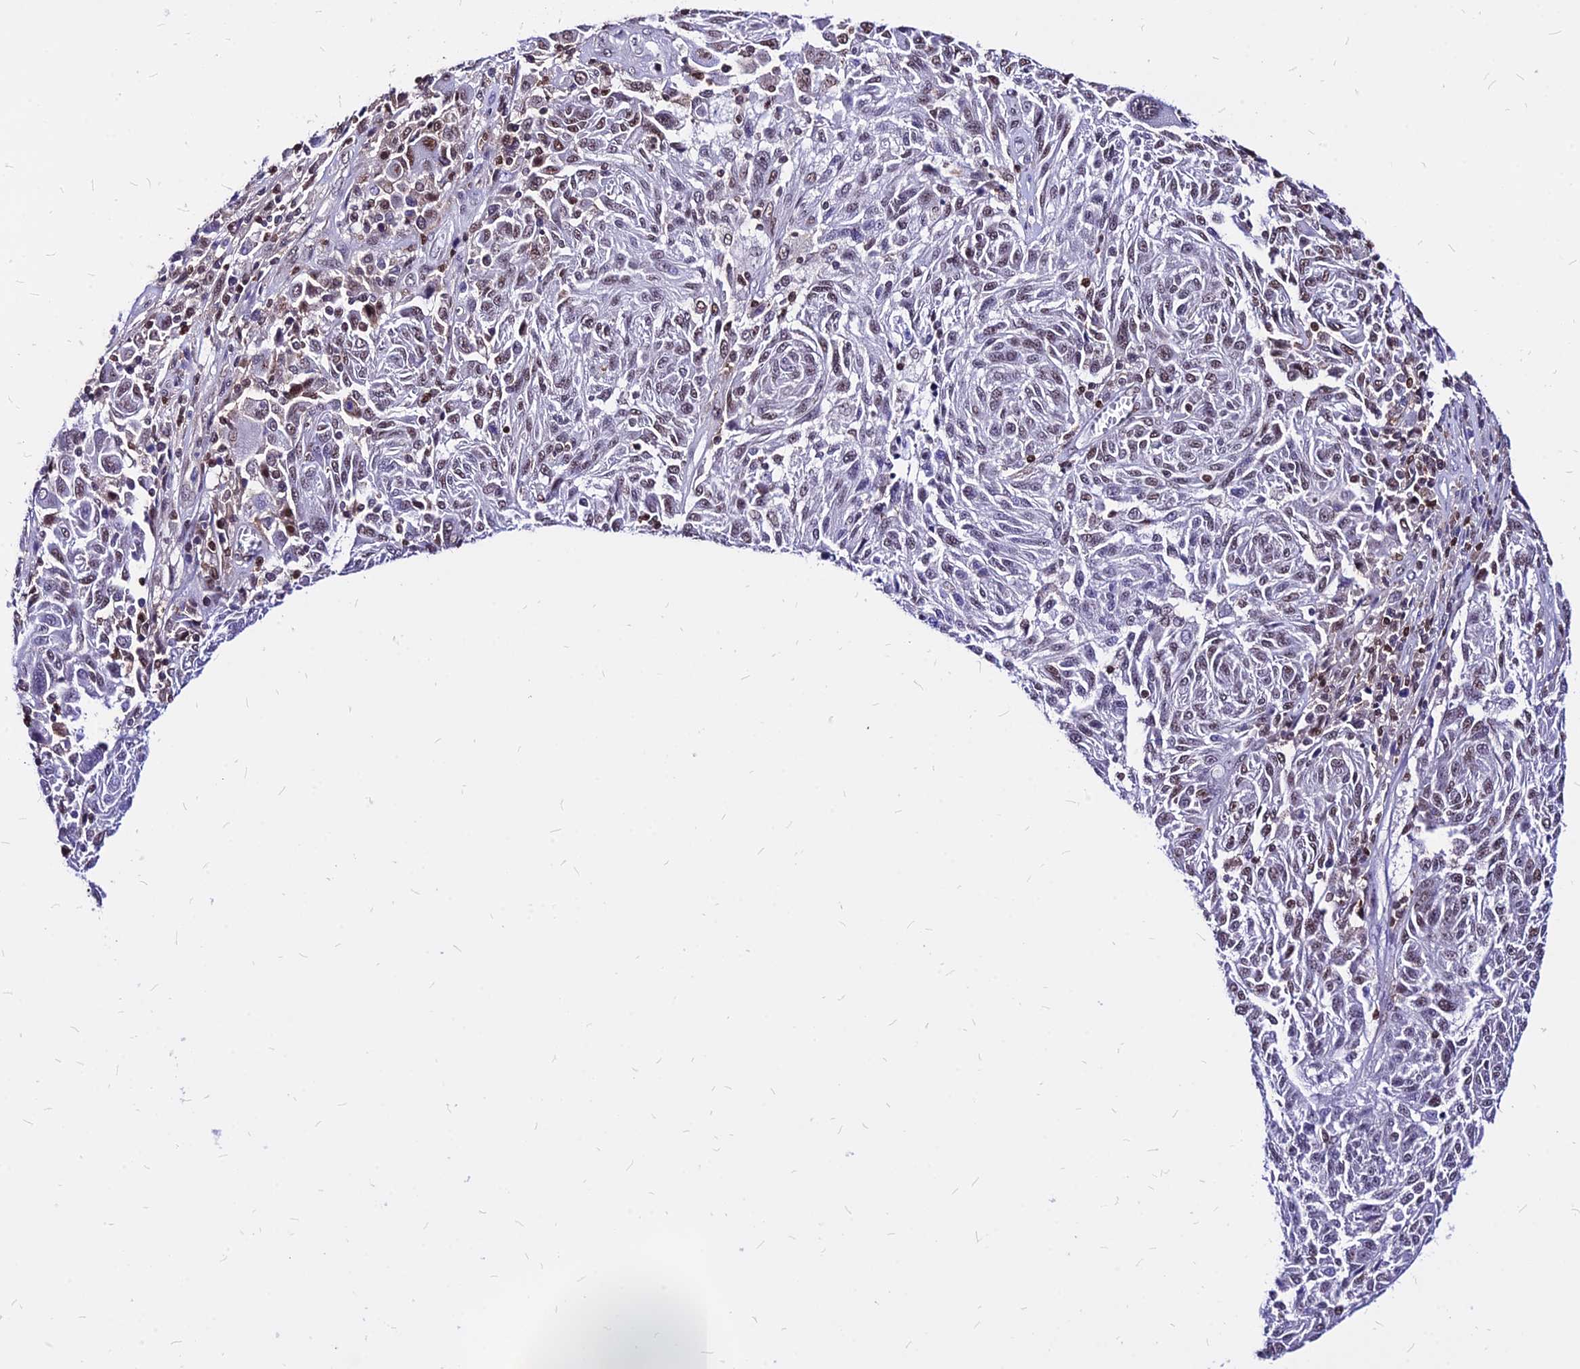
{"staining": {"intensity": "weak", "quantity": "<25%", "location": "nuclear"}, "tissue": "melanoma", "cell_type": "Tumor cells", "image_type": "cancer", "snomed": [{"axis": "morphology", "description": "Malignant melanoma, NOS"}, {"axis": "topography", "description": "Skin"}], "caption": "Malignant melanoma was stained to show a protein in brown. There is no significant staining in tumor cells.", "gene": "PAXX", "patient": {"sex": "male", "age": 53}}